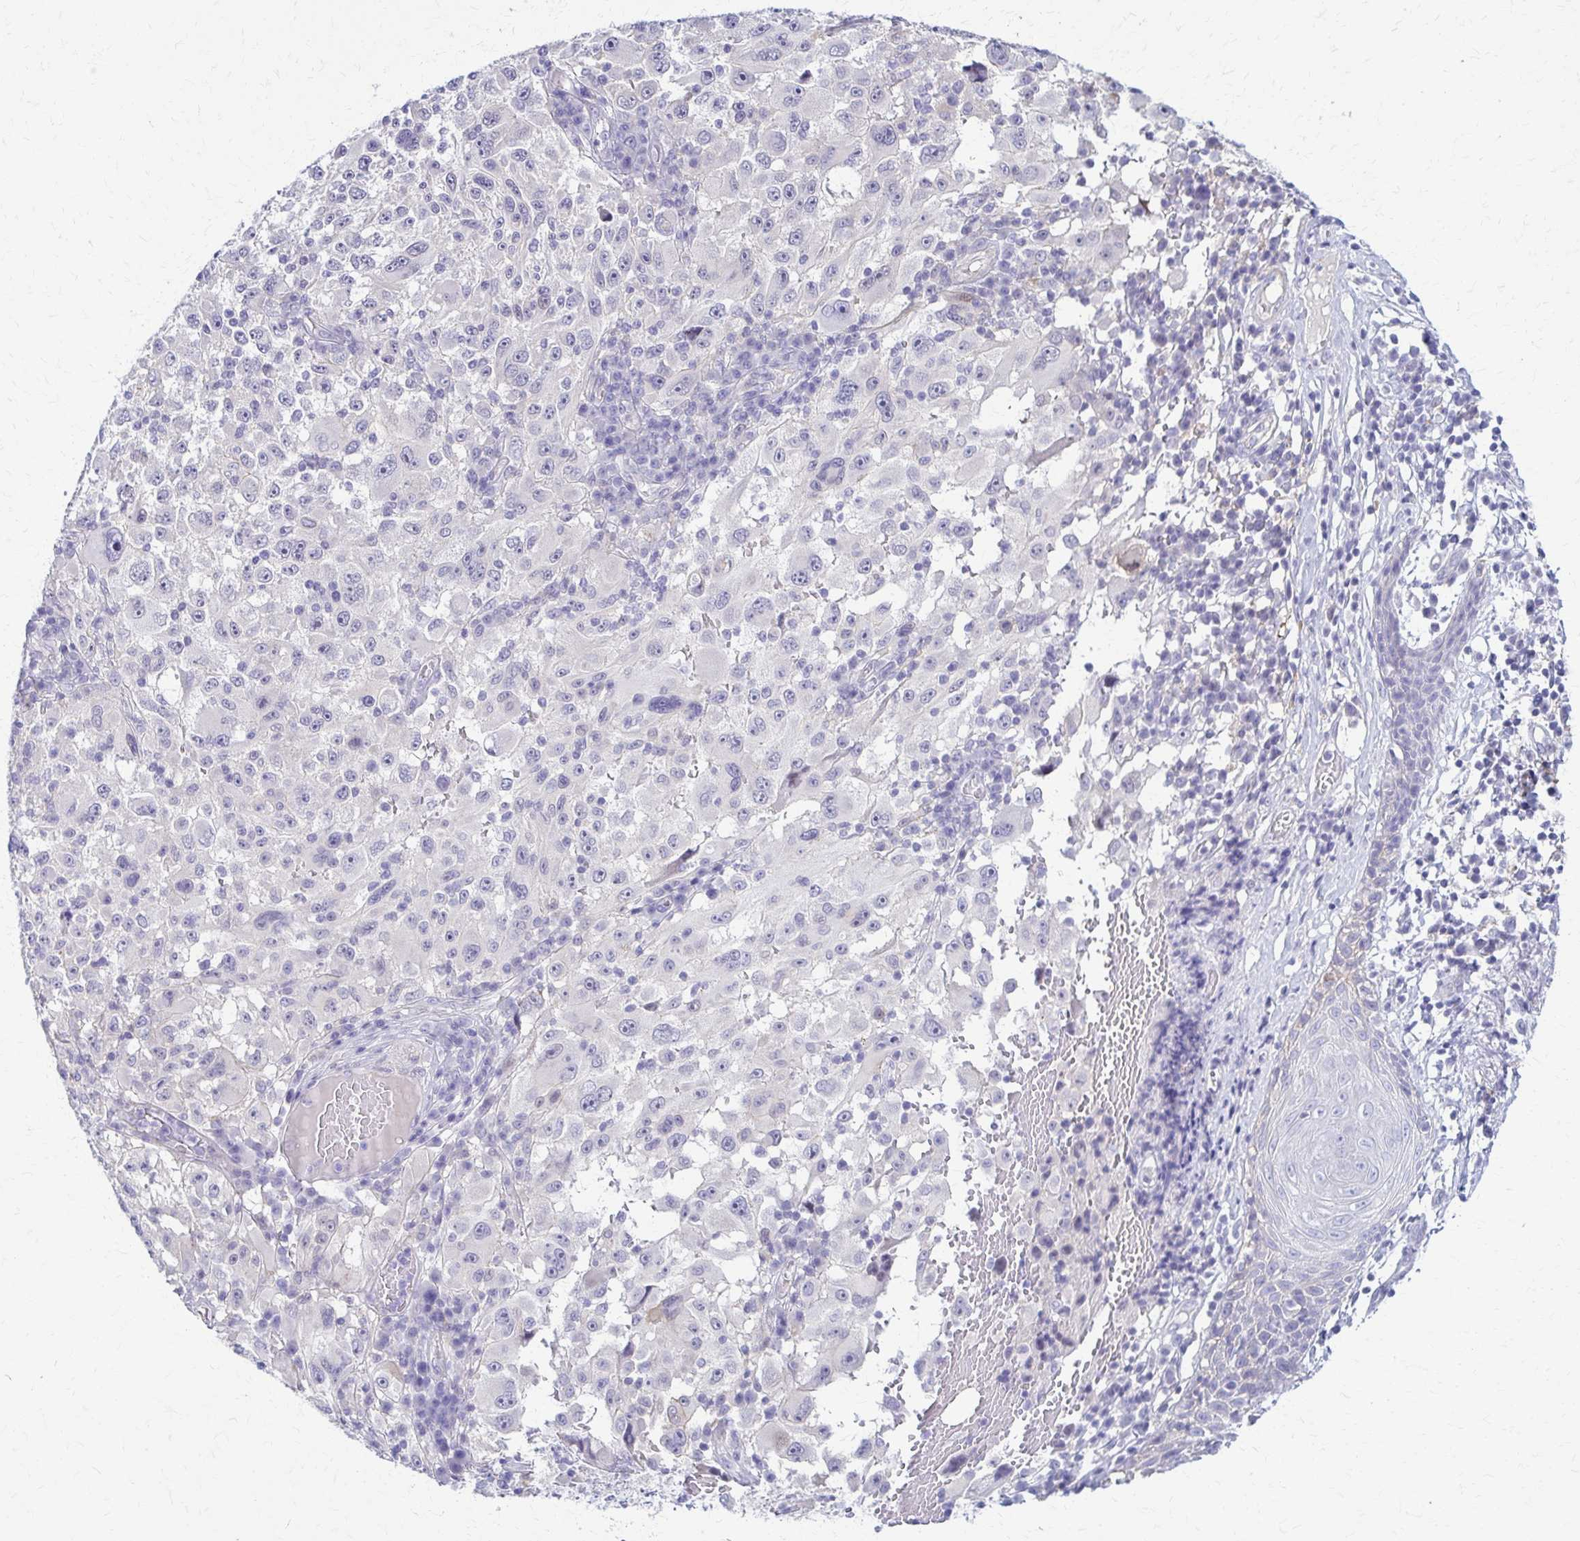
{"staining": {"intensity": "negative", "quantity": "none", "location": "none"}, "tissue": "melanoma", "cell_type": "Tumor cells", "image_type": "cancer", "snomed": [{"axis": "morphology", "description": "Malignant melanoma, NOS"}, {"axis": "topography", "description": "Skin"}], "caption": "High power microscopy image of an IHC histopathology image of malignant melanoma, revealing no significant staining in tumor cells.", "gene": "RHOBTB2", "patient": {"sex": "female", "age": 71}}